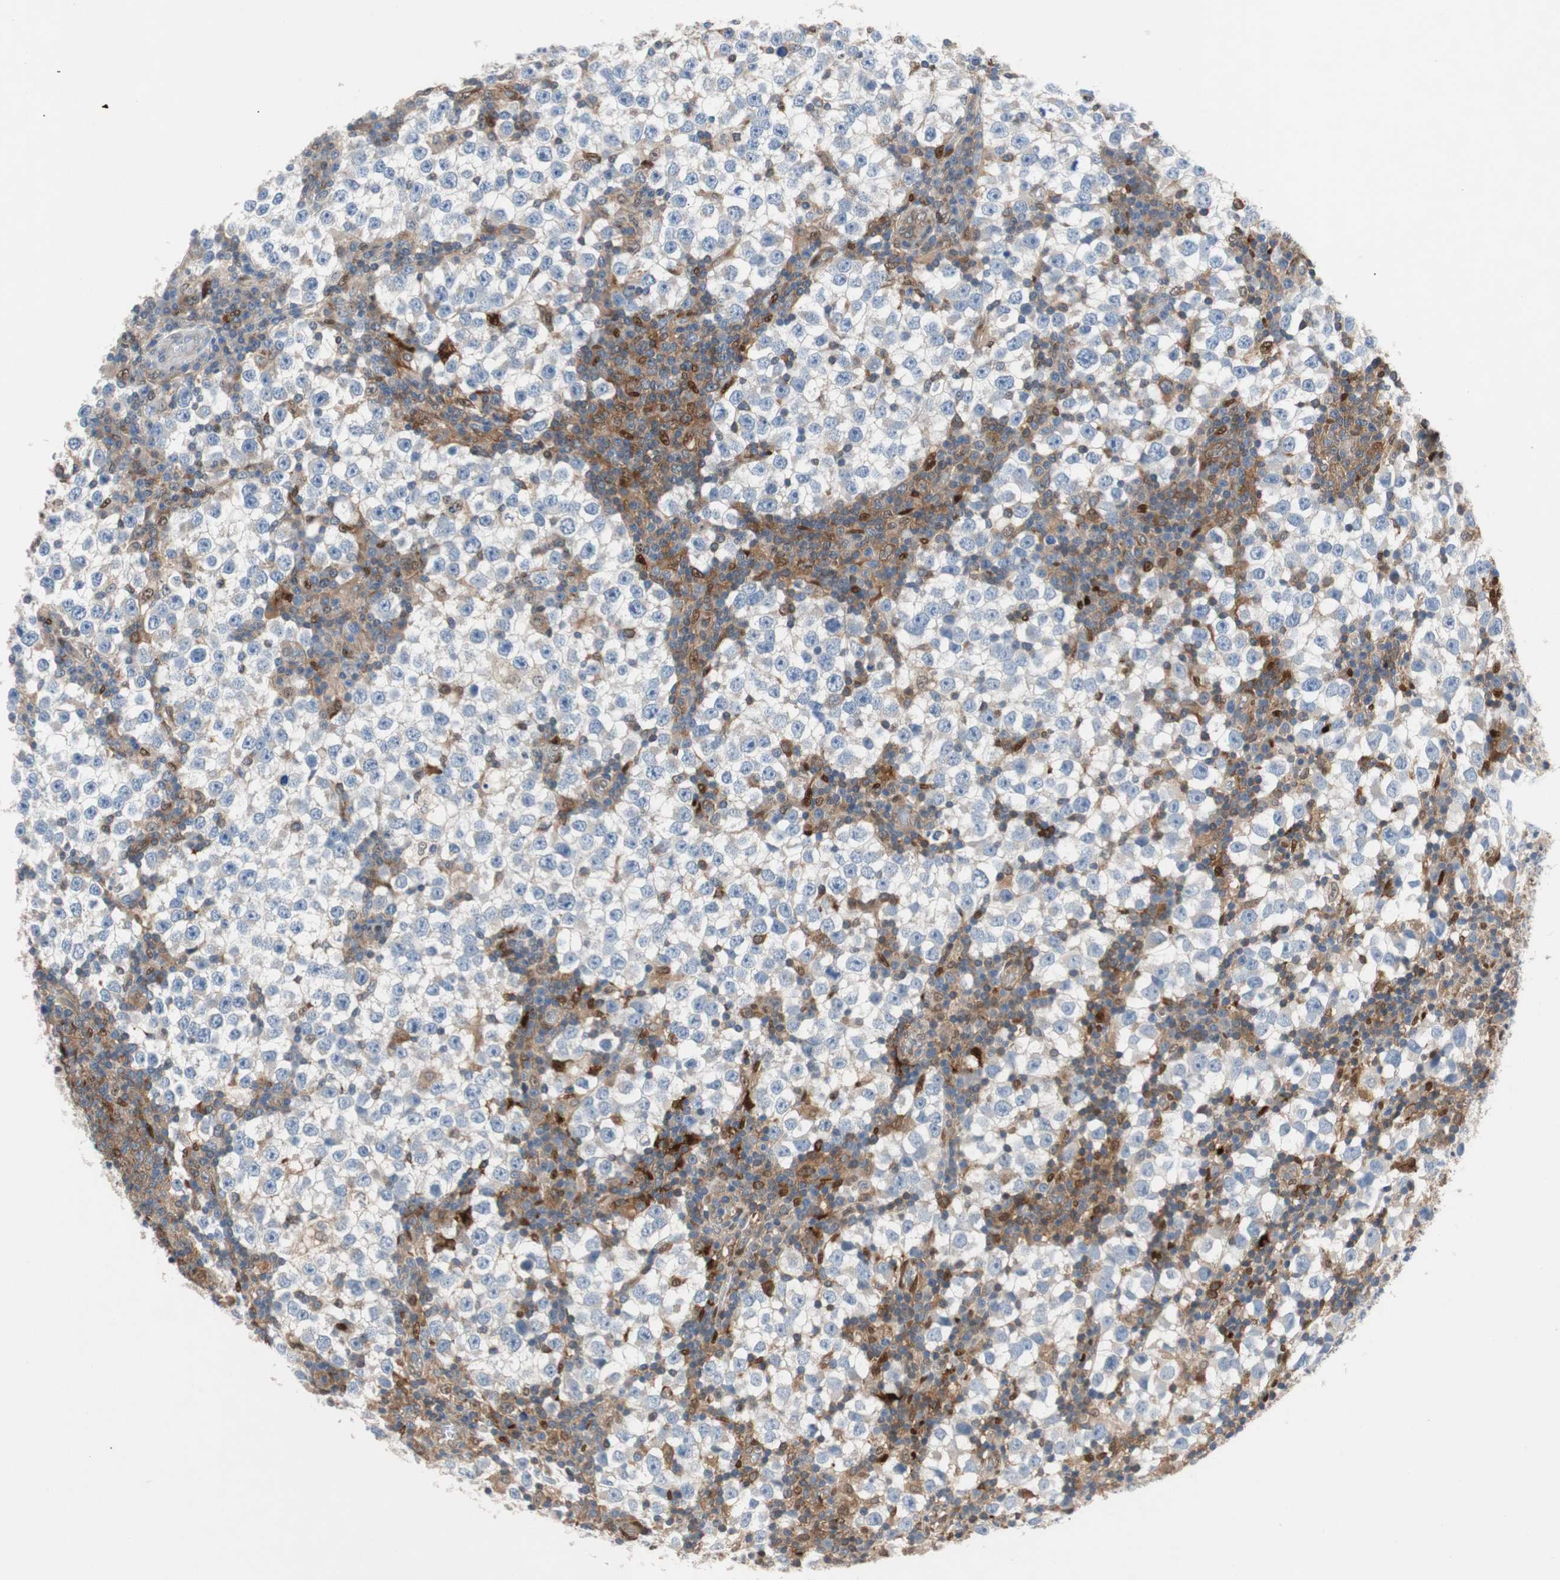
{"staining": {"intensity": "negative", "quantity": "none", "location": "none"}, "tissue": "testis cancer", "cell_type": "Tumor cells", "image_type": "cancer", "snomed": [{"axis": "morphology", "description": "Seminoma, NOS"}, {"axis": "topography", "description": "Testis"}], "caption": "Testis seminoma was stained to show a protein in brown. There is no significant positivity in tumor cells.", "gene": "RELB", "patient": {"sex": "male", "age": 65}}